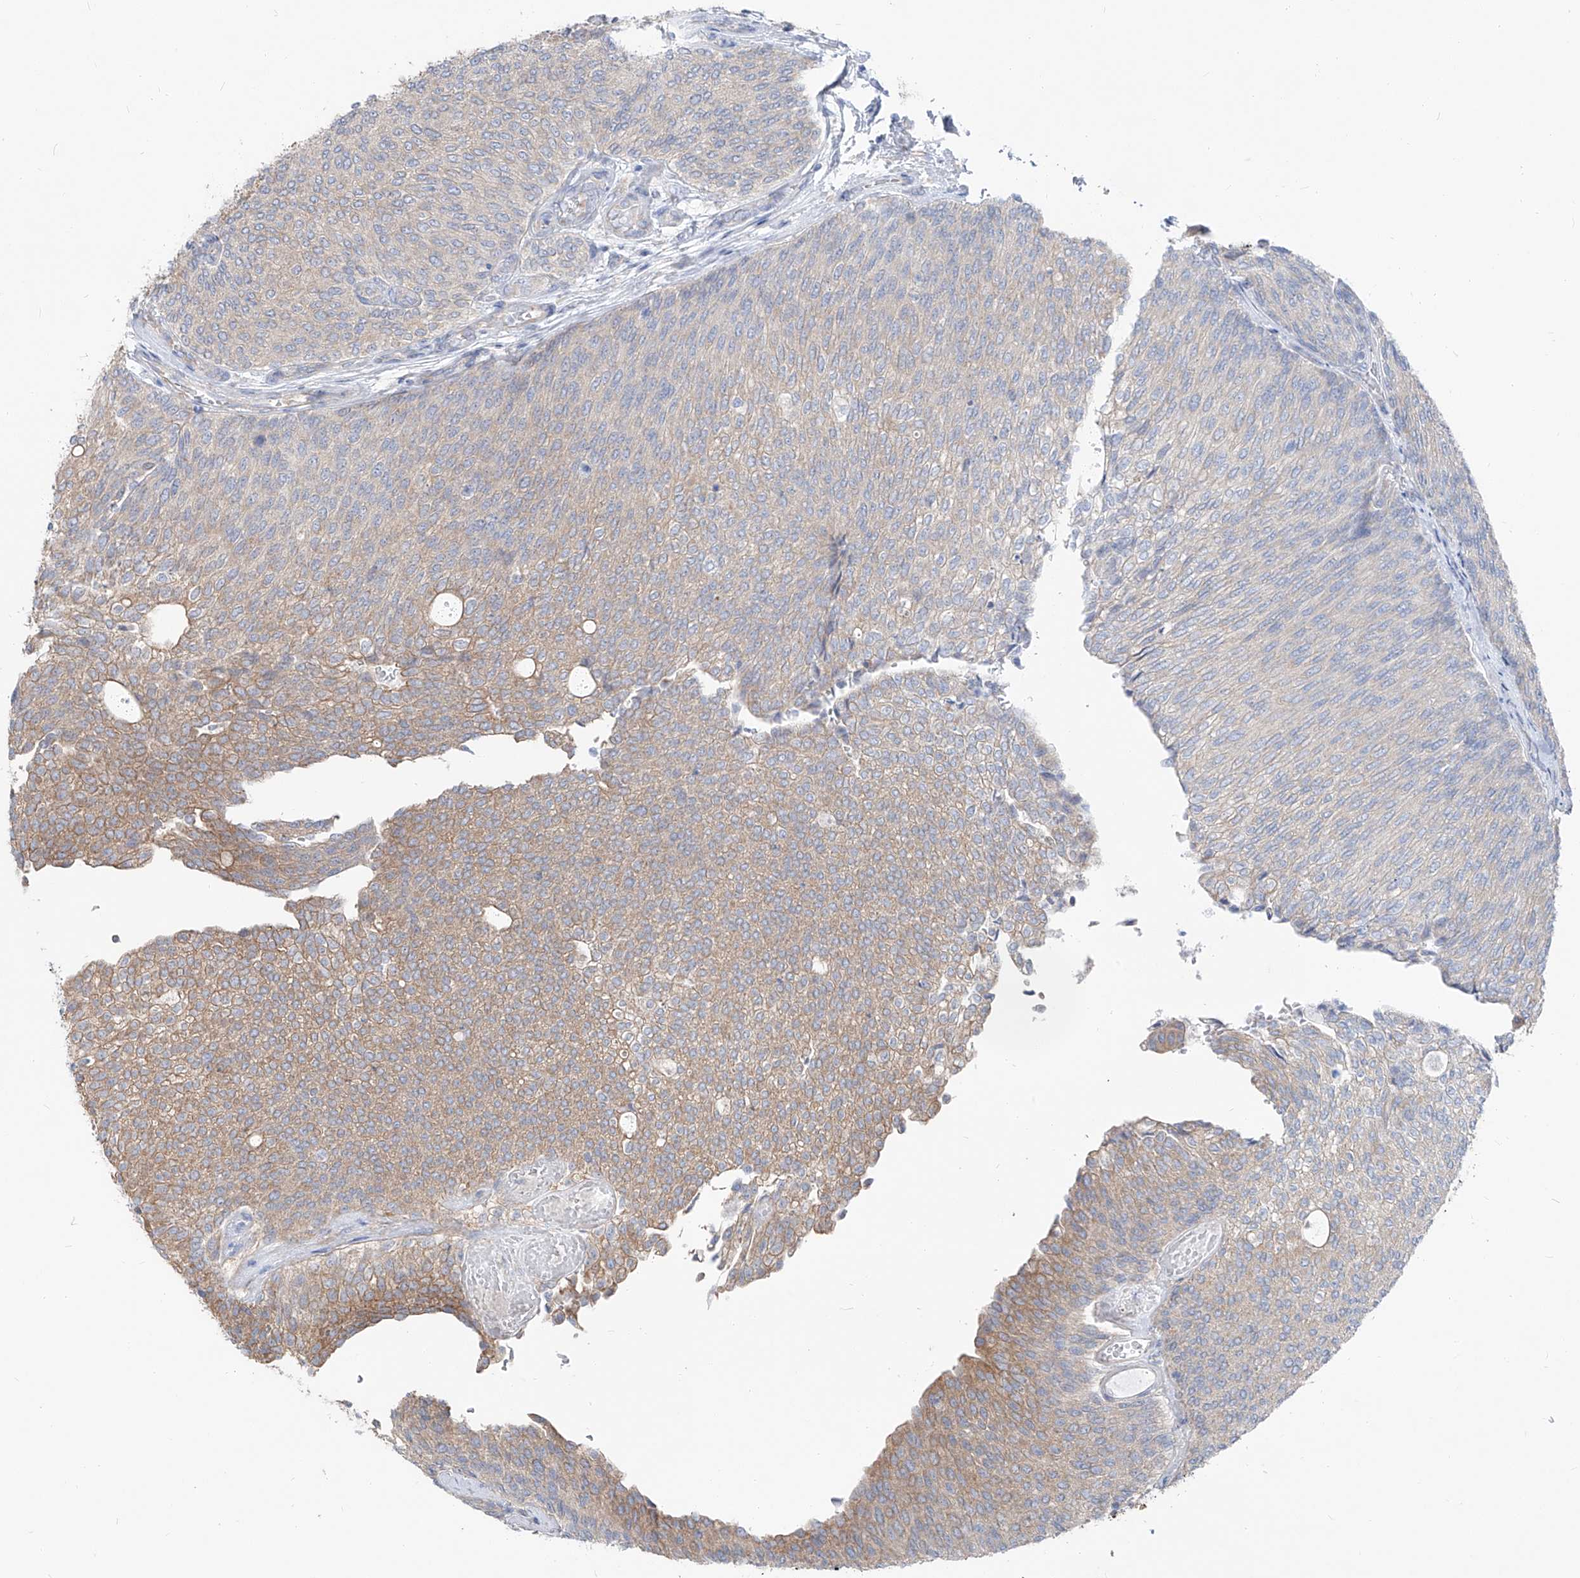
{"staining": {"intensity": "weak", "quantity": "25%-75%", "location": "cytoplasmic/membranous"}, "tissue": "urothelial cancer", "cell_type": "Tumor cells", "image_type": "cancer", "snomed": [{"axis": "morphology", "description": "Urothelial carcinoma, Low grade"}, {"axis": "topography", "description": "Urinary bladder"}], "caption": "Urothelial cancer stained with DAB (3,3'-diaminobenzidine) IHC demonstrates low levels of weak cytoplasmic/membranous positivity in about 25%-75% of tumor cells.", "gene": "UFL1", "patient": {"sex": "female", "age": 79}}